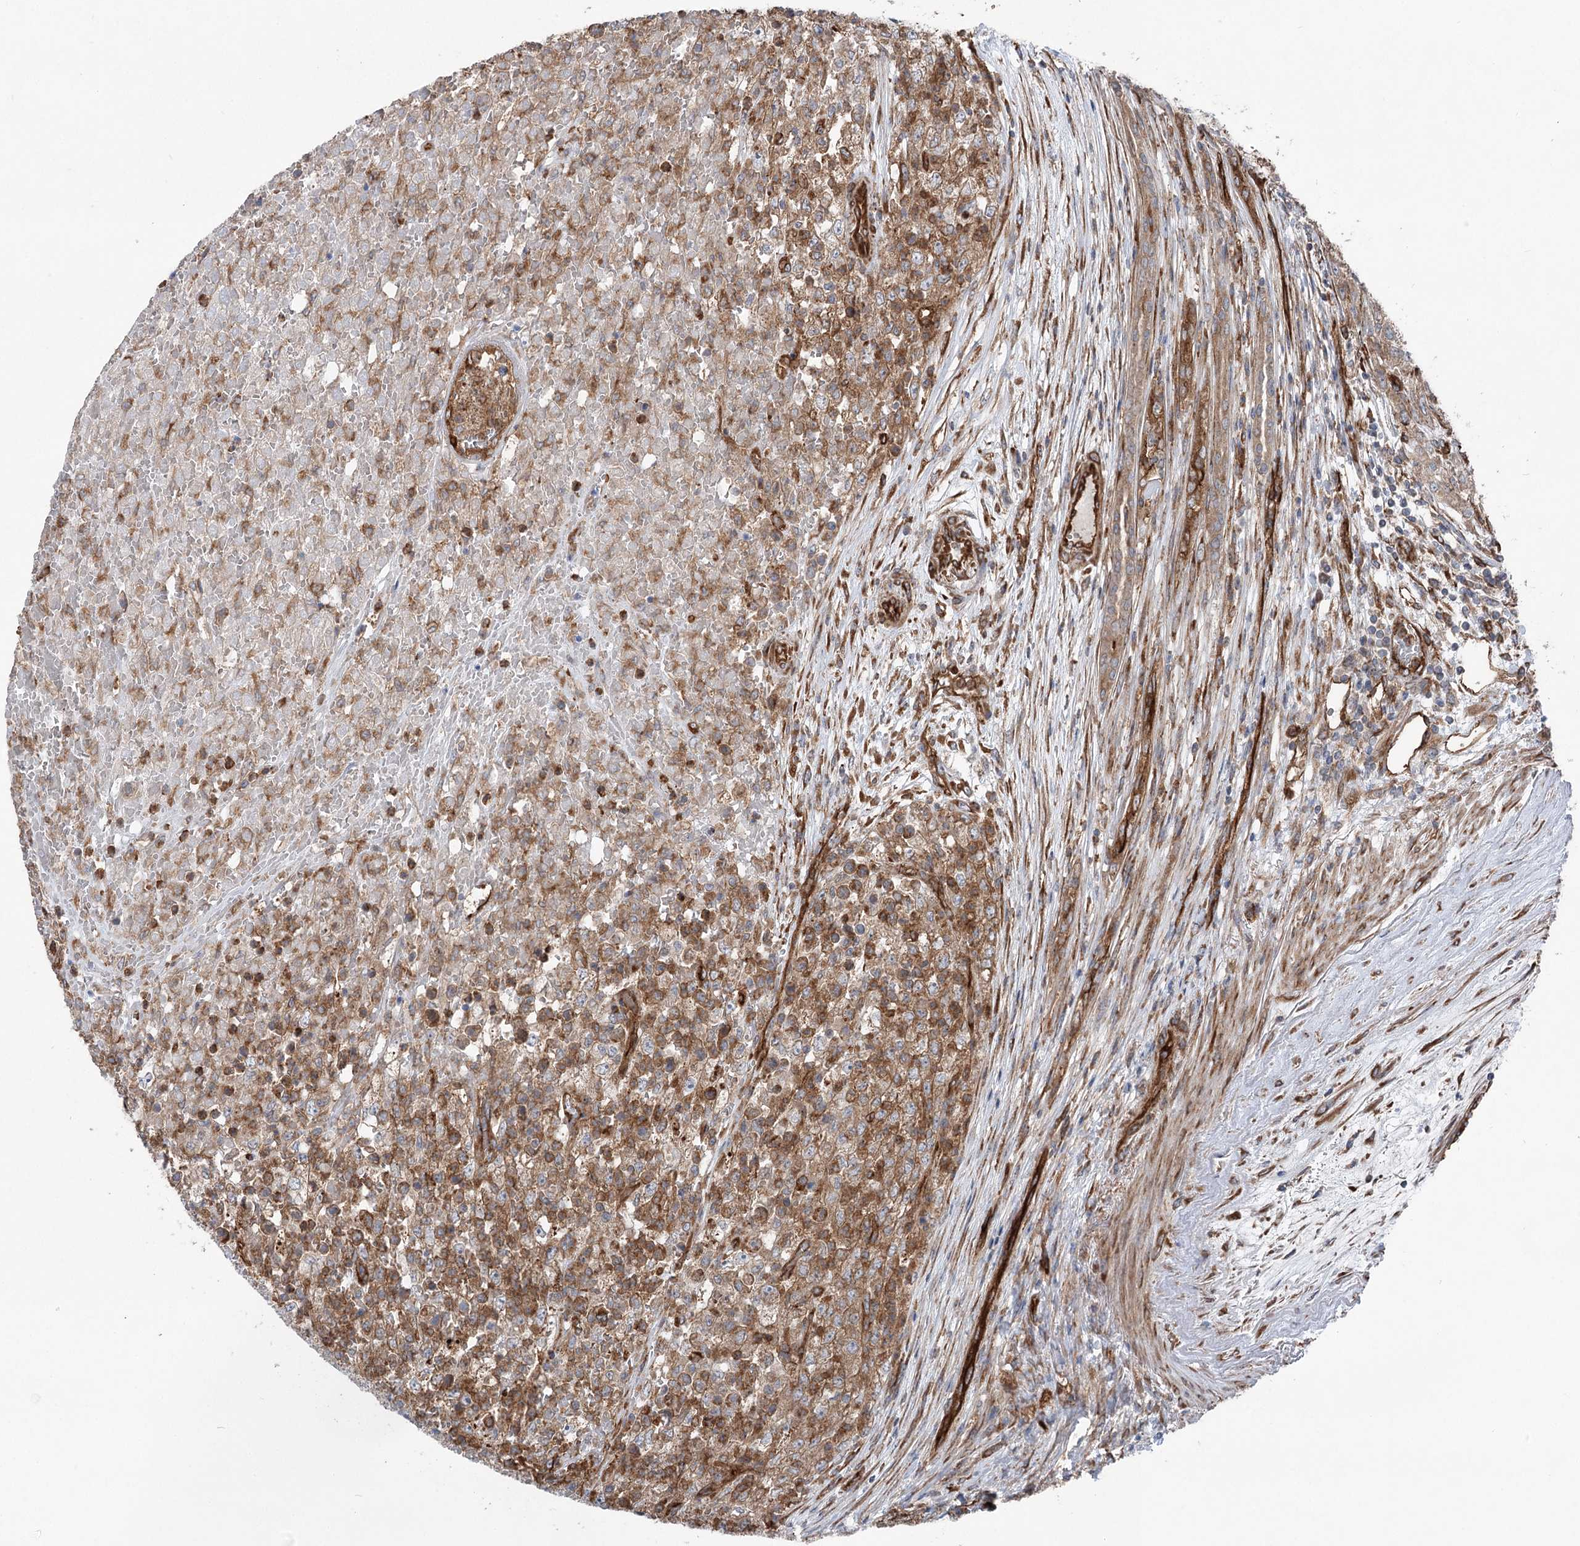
{"staining": {"intensity": "moderate", "quantity": "25%-75%", "location": "cytoplasmic/membranous"}, "tissue": "renal cancer", "cell_type": "Tumor cells", "image_type": "cancer", "snomed": [{"axis": "morphology", "description": "Adenocarcinoma, NOS"}, {"axis": "topography", "description": "Kidney"}], "caption": "This histopathology image exhibits immunohistochemistry (IHC) staining of human renal cancer (adenocarcinoma), with medium moderate cytoplasmic/membranous staining in approximately 25%-75% of tumor cells.", "gene": "MTPAP", "patient": {"sex": "female", "age": 54}}